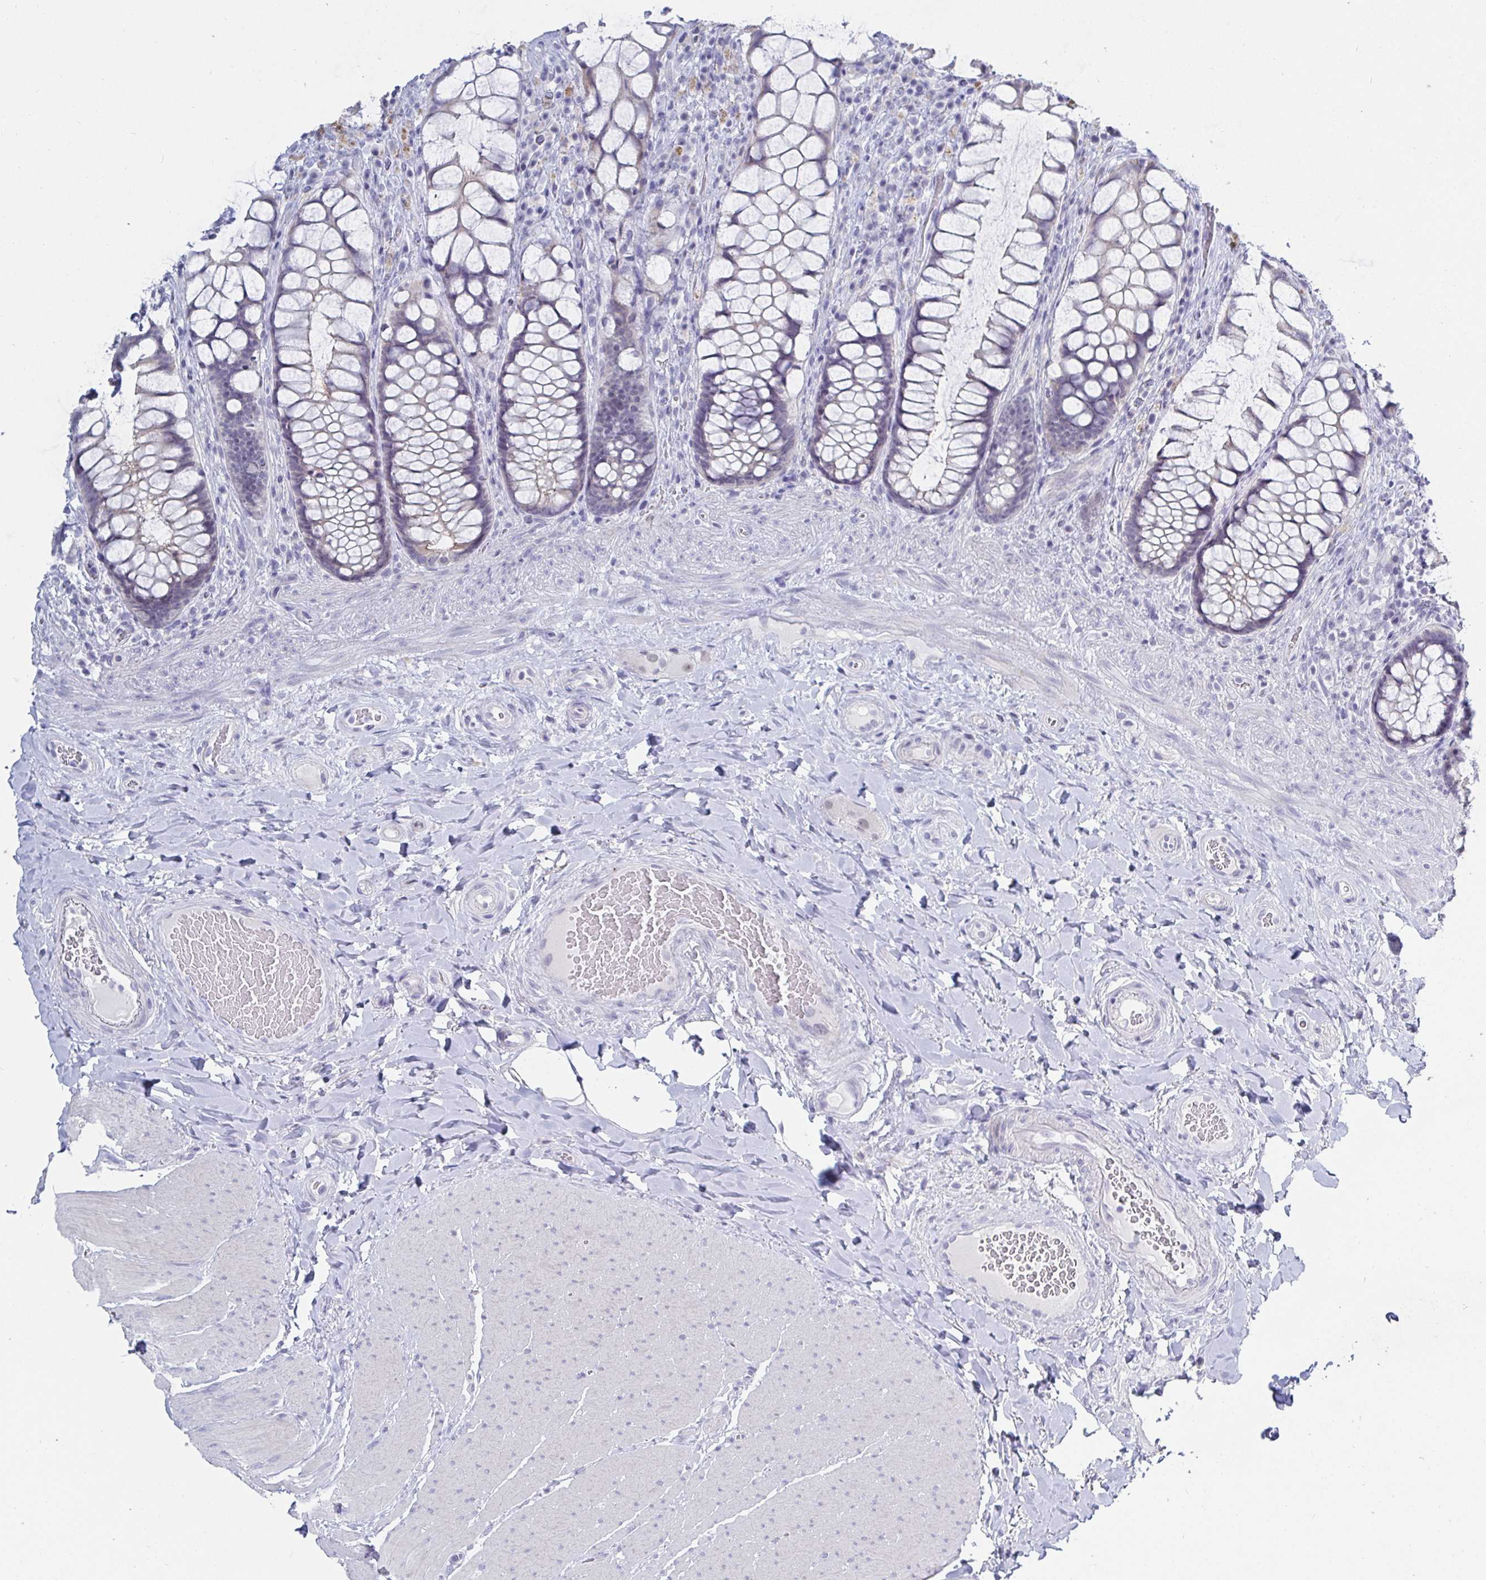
{"staining": {"intensity": "moderate", "quantity": "25%-75%", "location": "cytoplasmic/membranous"}, "tissue": "rectum", "cell_type": "Glandular cells", "image_type": "normal", "snomed": [{"axis": "morphology", "description": "Normal tissue, NOS"}, {"axis": "topography", "description": "Rectum"}], "caption": "Immunohistochemistry image of unremarkable rectum: human rectum stained using immunohistochemistry displays medium levels of moderate protein expression localized specifically in the cytoplasmic/membranous of glandular cells, appearing as a cytoplasmic/membranous brown color.", "gene": "OR10K1", "patient": {"sex": "female", "age": 58}}